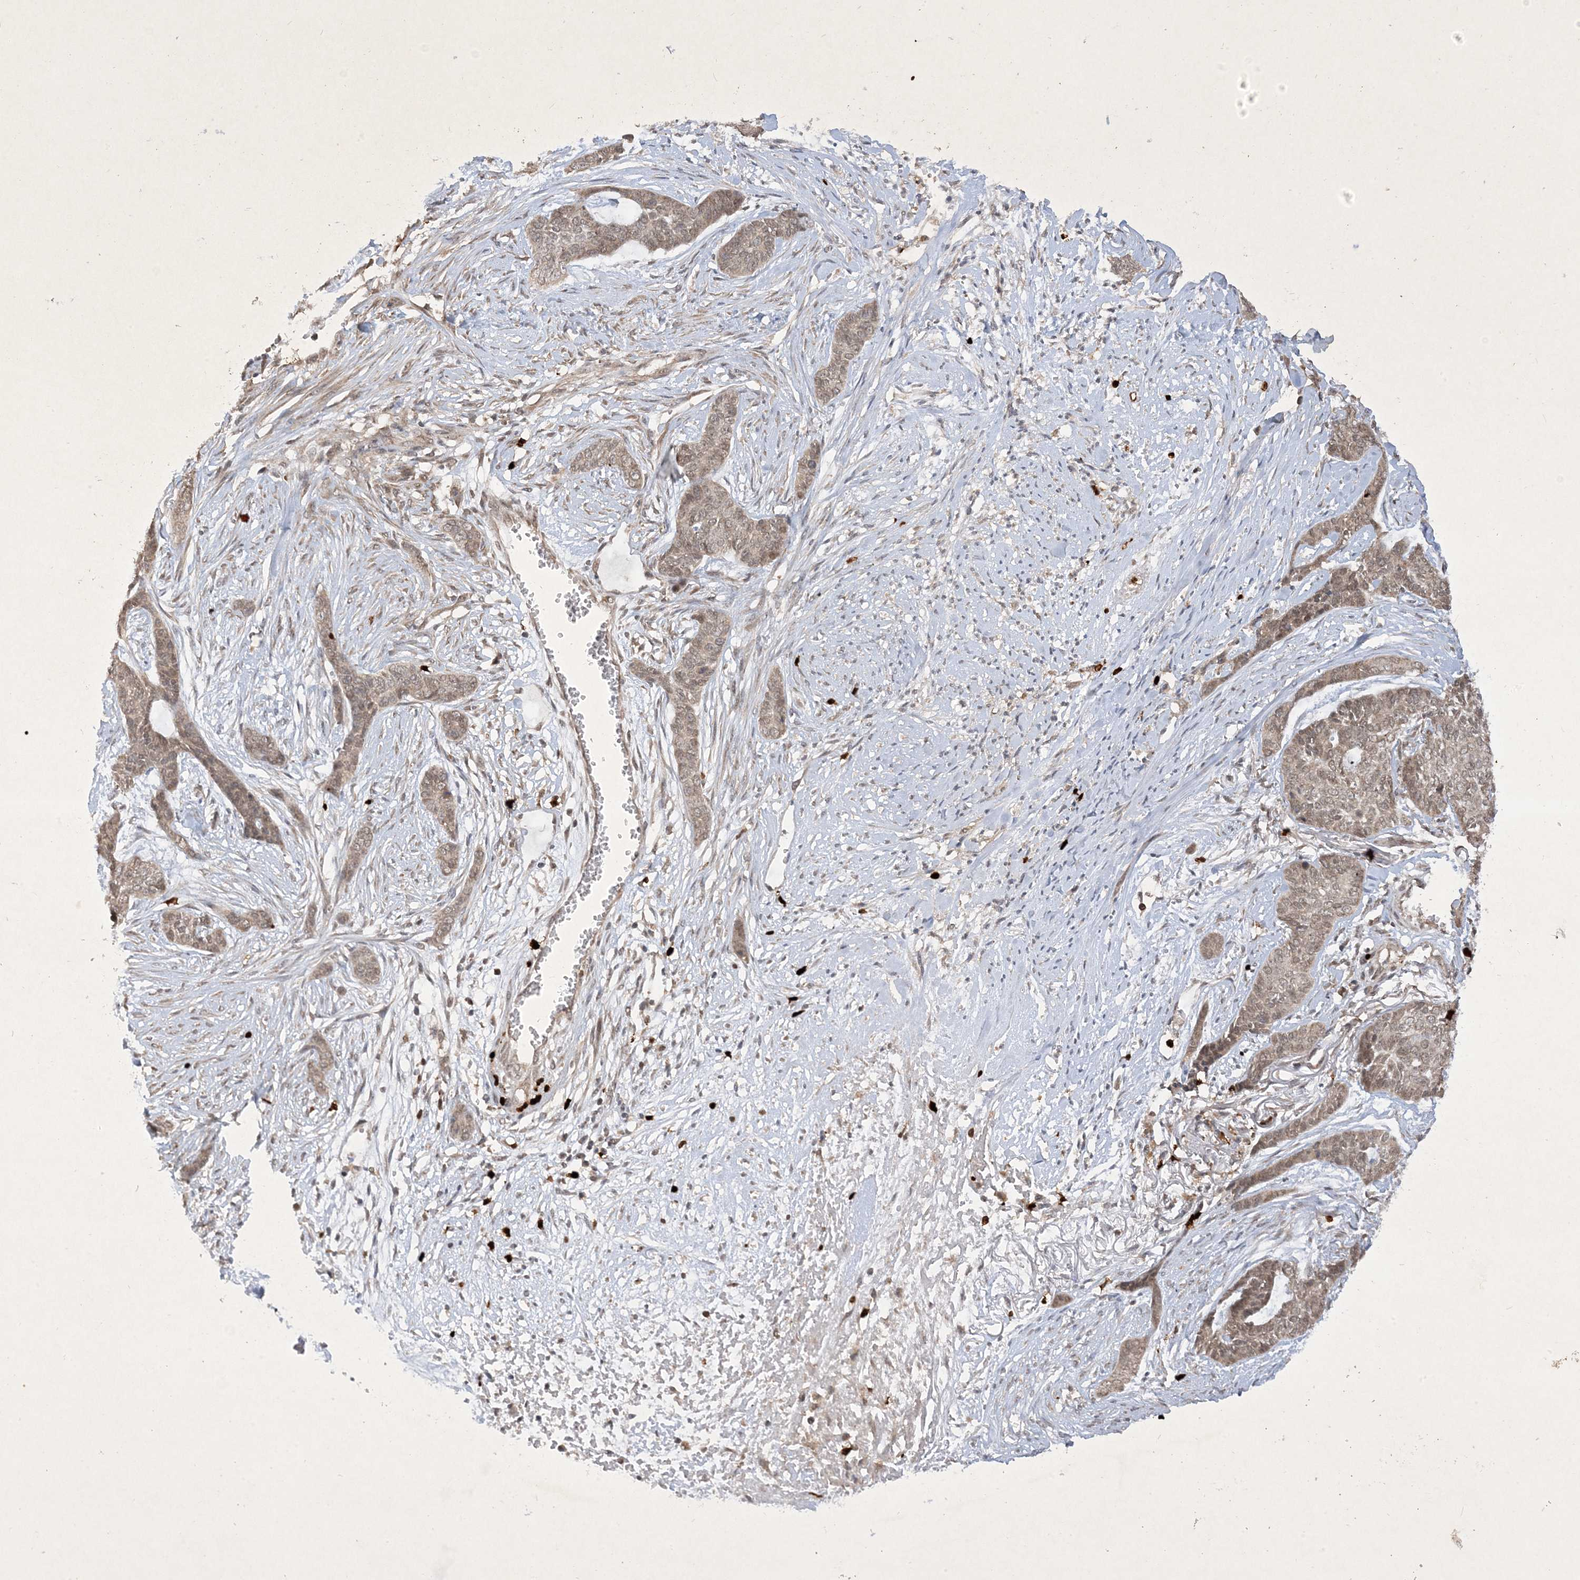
{"staining": {"intensity": "weak", "quantity": ">75%", "location": "cytoplasmic/membranous"}, "tissue": "skin cancer", "cell_type": "Tumor cells", "image_type": "cancer", "snomed": [{"axis": "morphology", "description": "Basal cell carcinoma"}, {"axis": "topography", "description": "Skin"}], "caption": "Immunohistochemistry histopathology image of human skin cancer stained for a protein (brown), which reveals low levels of weak cytoplasmic/membranous staining in approximately >75% of tumor cells.", "gene": "ZNF213", "patient": {"sex": "female", "age": 64}}